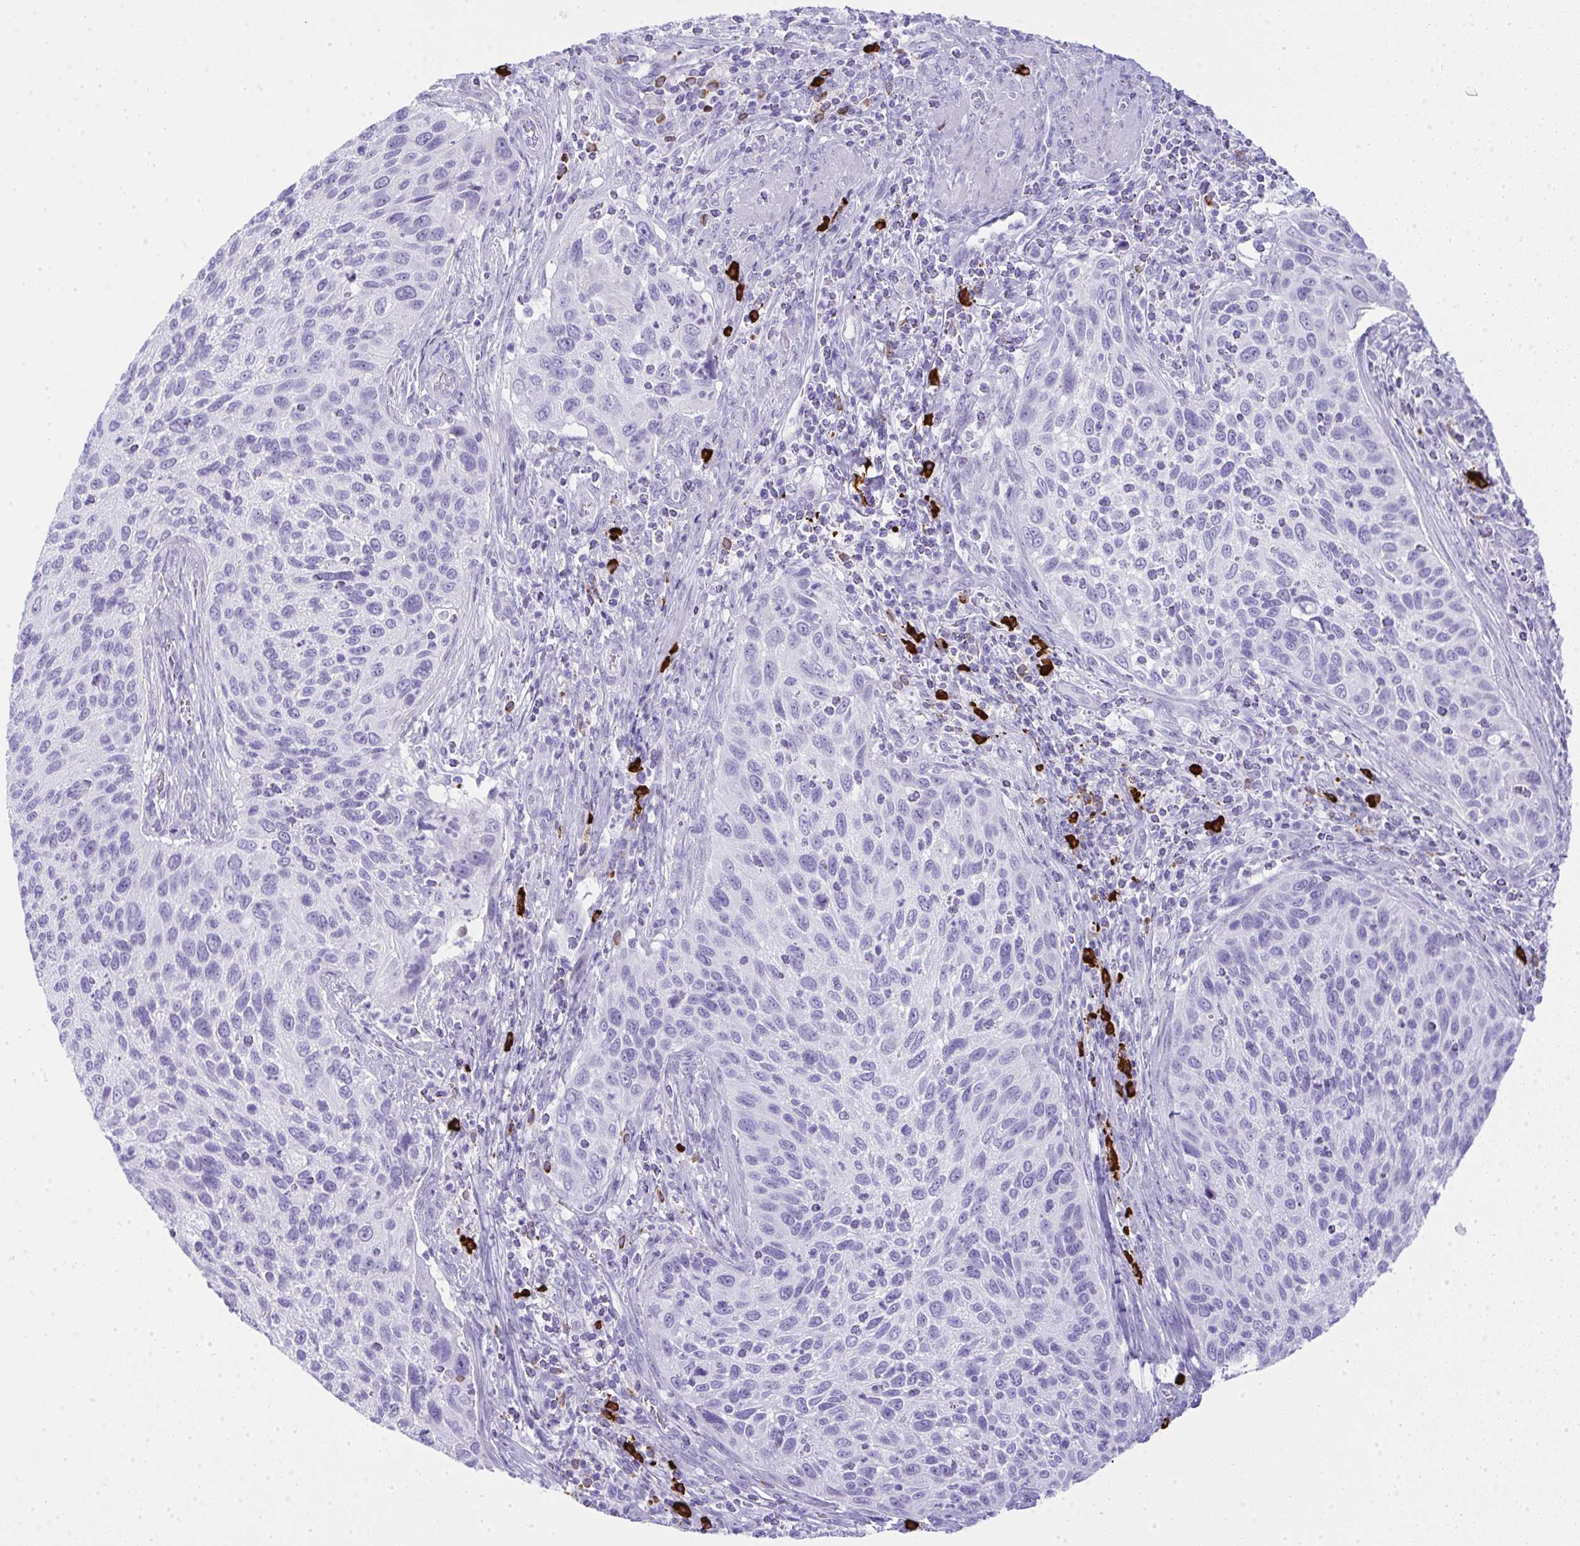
{"staining": {"intensity": "negative", "quantity": "none", "location": "none"}, "tissue": "cervical cancer", "cell_type": "Tumor cells", "image_type": "cancer", "snomed": [{"axis": "morphology", "description": "Squamous cell carcinoma, NOS"}, {"axis": "topography", "description": "Cervix"}], "caption": "Cervical cancer was stained to show a protein in brown. There is no significant positivity in tumor cells.", "gene": "CDADC1", "patient": {"sex": "female", "age": 70}}